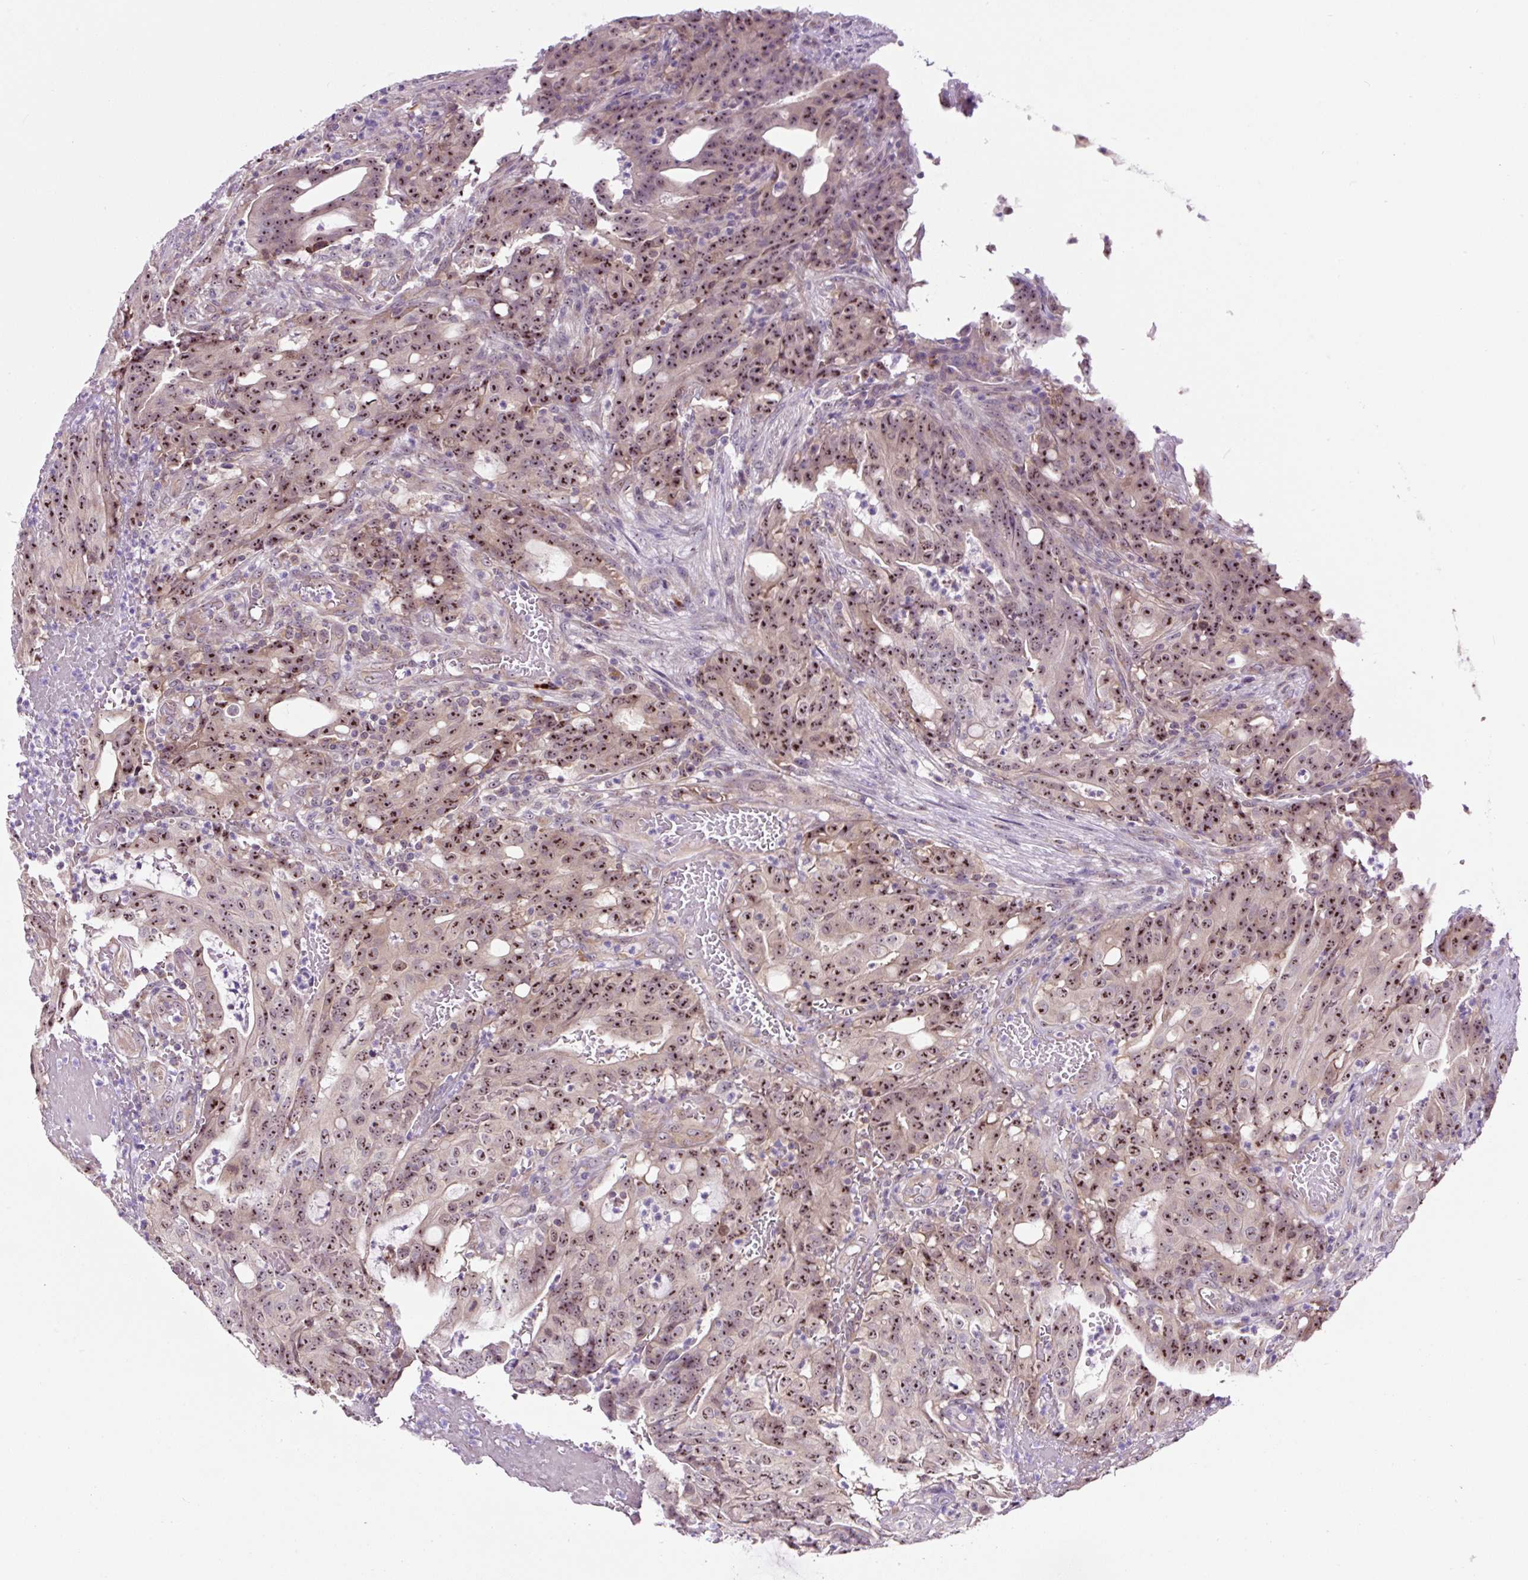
{"staining": {"intensity": "moderate", "quantity": ">75%", "location": "nuclear"}, "tissue": "colorectal cancer", "cell_type": "Tumor cells", "image_type": "cancer", "snomed": [{"axis": "morphology", "description": "Adenocarcinoma, NOS"}, {"axis": "topography", "description": "Colon"}], "caption": "The image exhibits a brown stain indicating the presence of a protein in the nuclear of tumor cells in colorectal cancer.", "gene": "NOM1", "patient": {"sex": "male", "age": 83}}